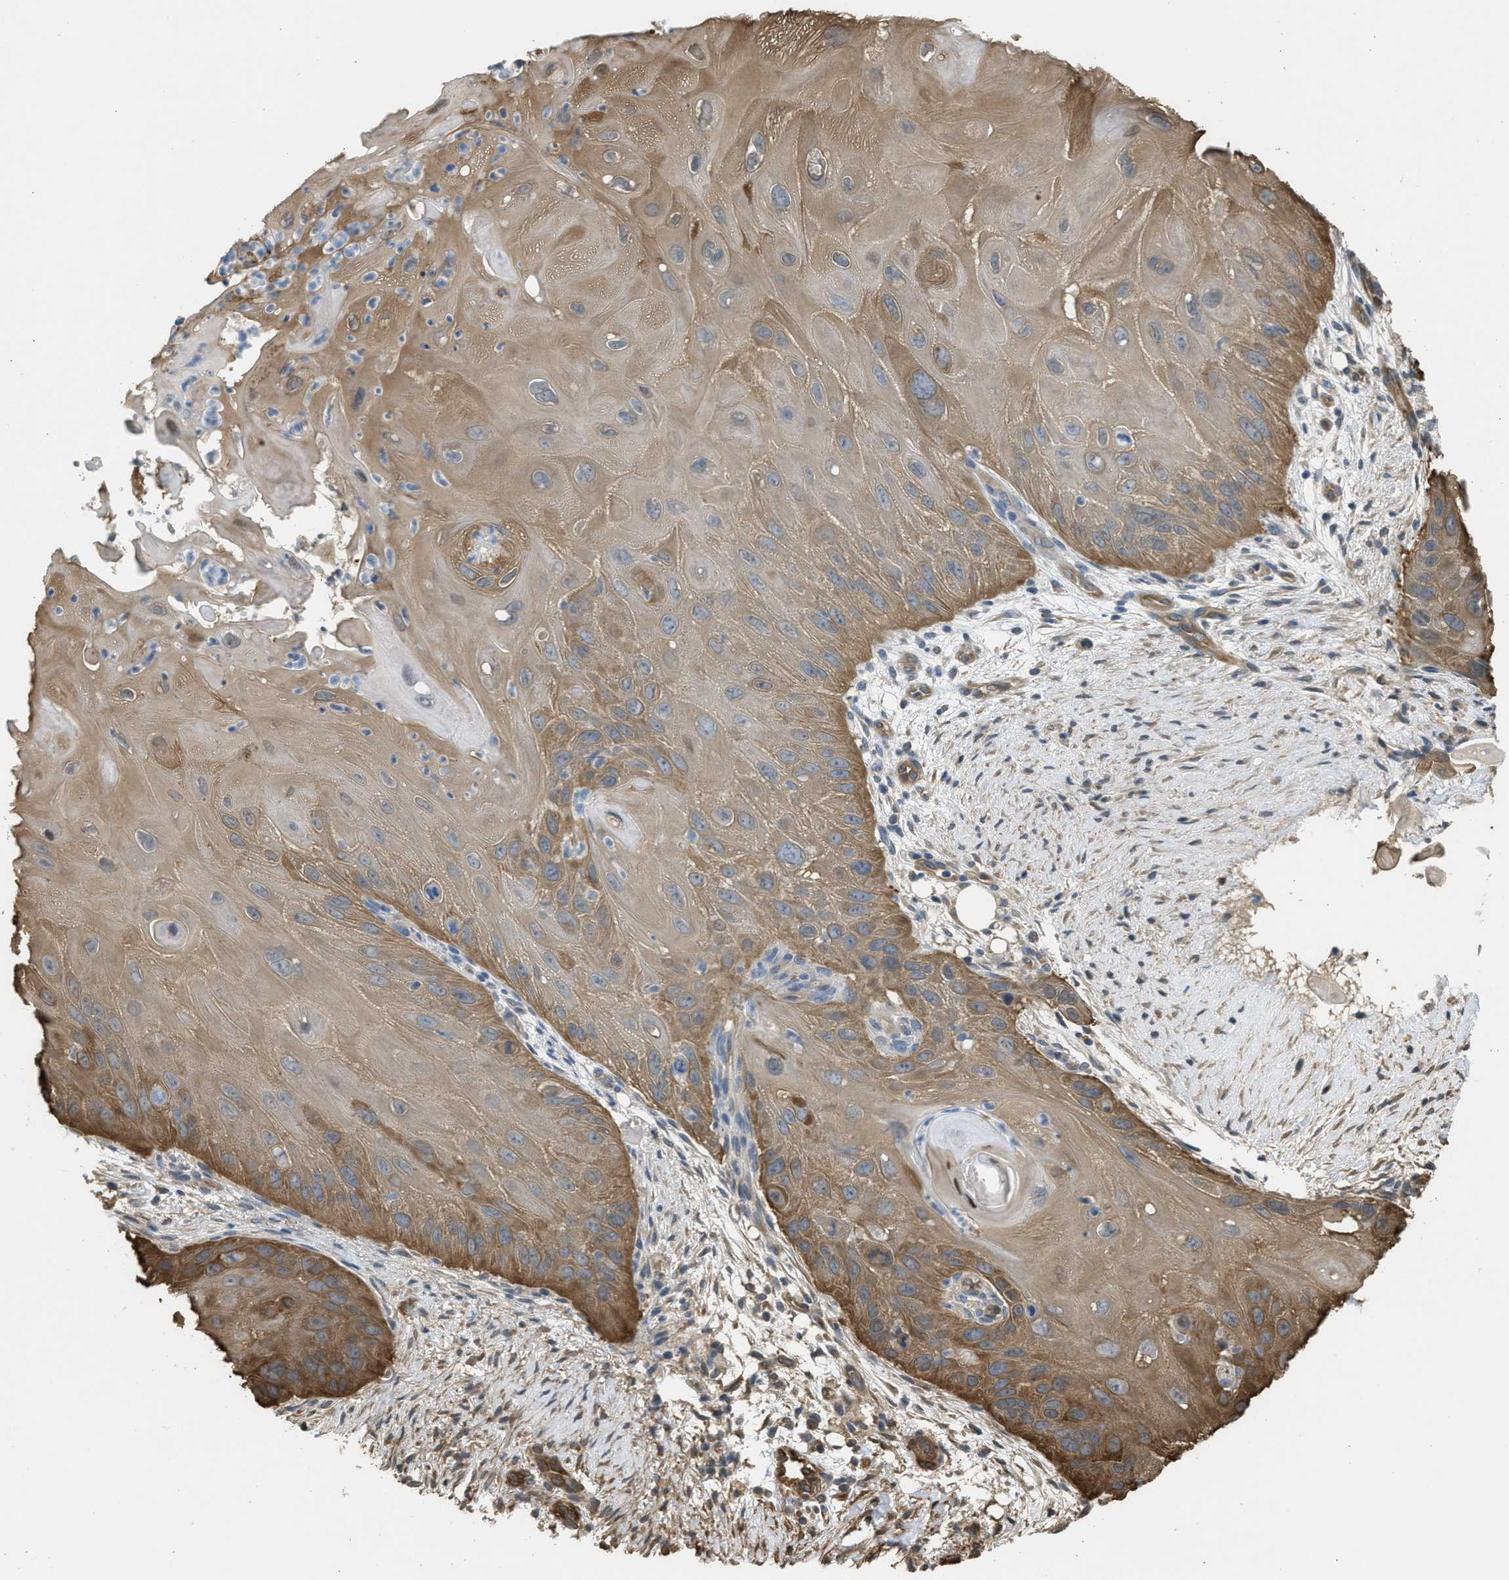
{"staining": {"intensity": "weak", "quantity": ">75%", "location": "cytoplasmic/membranous"}, "tissue": "skin cancer", "cell_type": "Tumor cells", "image_type": "cancer", "snomed": [{"axis": "morphology", "description": "Squamous cell carcinoma, NOS"}, {"axis": "topography", "description": "Skin"}], "caption": "High-magnification brightfield microscopy of skin cancer (squamous cell carcinoma) stained with DAB (3,3'-diaminobenzidine) (brown) and counterstained with hematoxylin (blue). tumor cells exhibit weak cytoplasmic/membranous positivity is identified in approximately>75% of cells.", "gene": "BAG3", "patient": {"sex": "female", "age": 77}}